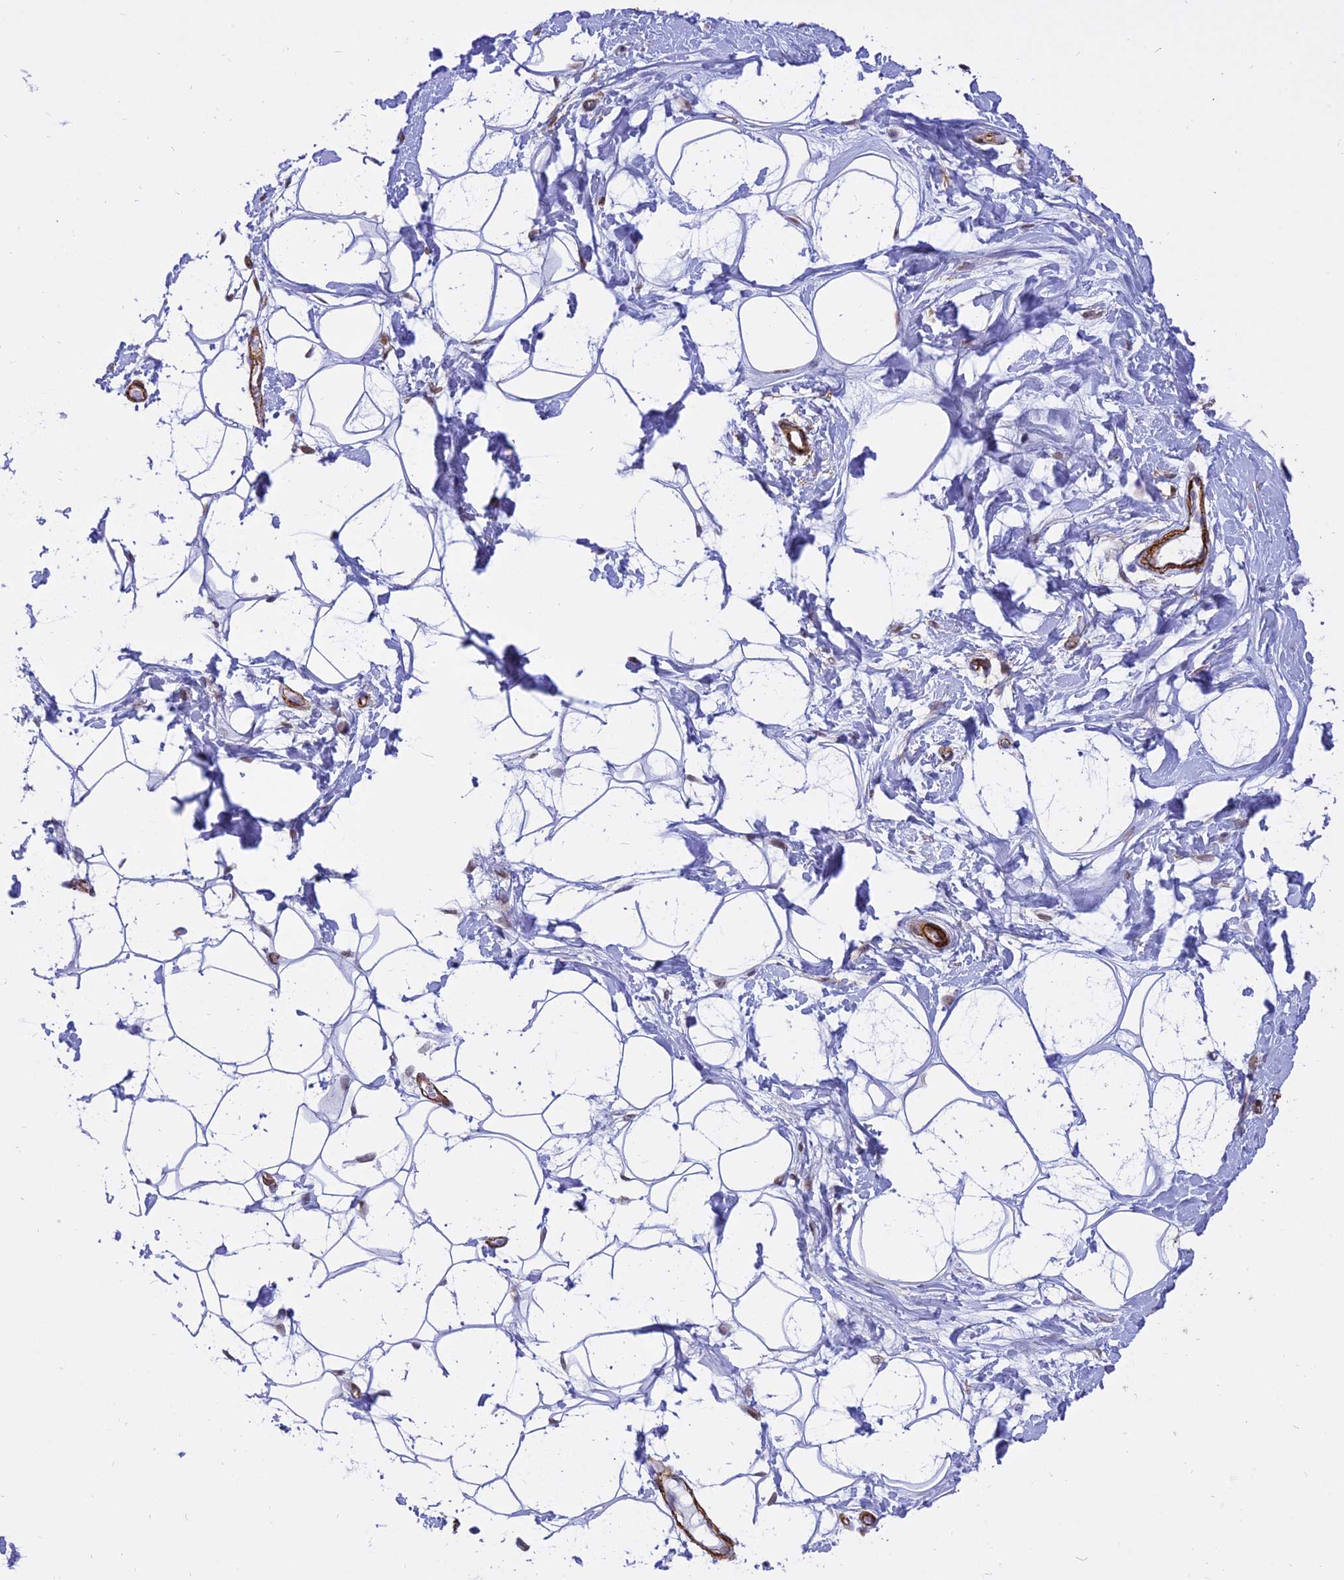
{"staining": {"intensity": "negative", "quantity": "none", "location": "none"}, "tissue": "adipose tissue", "cell_type": "Adipocytes", "image_type": "normal", "snomed": [{"axis": "morphology", "description": "Normal tissue, NOS"}, {"axis": "topography", "description": "Breast"}], "caption": "There is no significant expression in adipocytes of adipose tissue. The staining was performed using DAB (3,3'-diaminobenzidine) to visualize the protein expression in brown, while the nuclei were stained in blue with hematoxylin (Magnification: 20x).", "gene": "CENPV", "patient": {"sex": "female", "age": 26}}